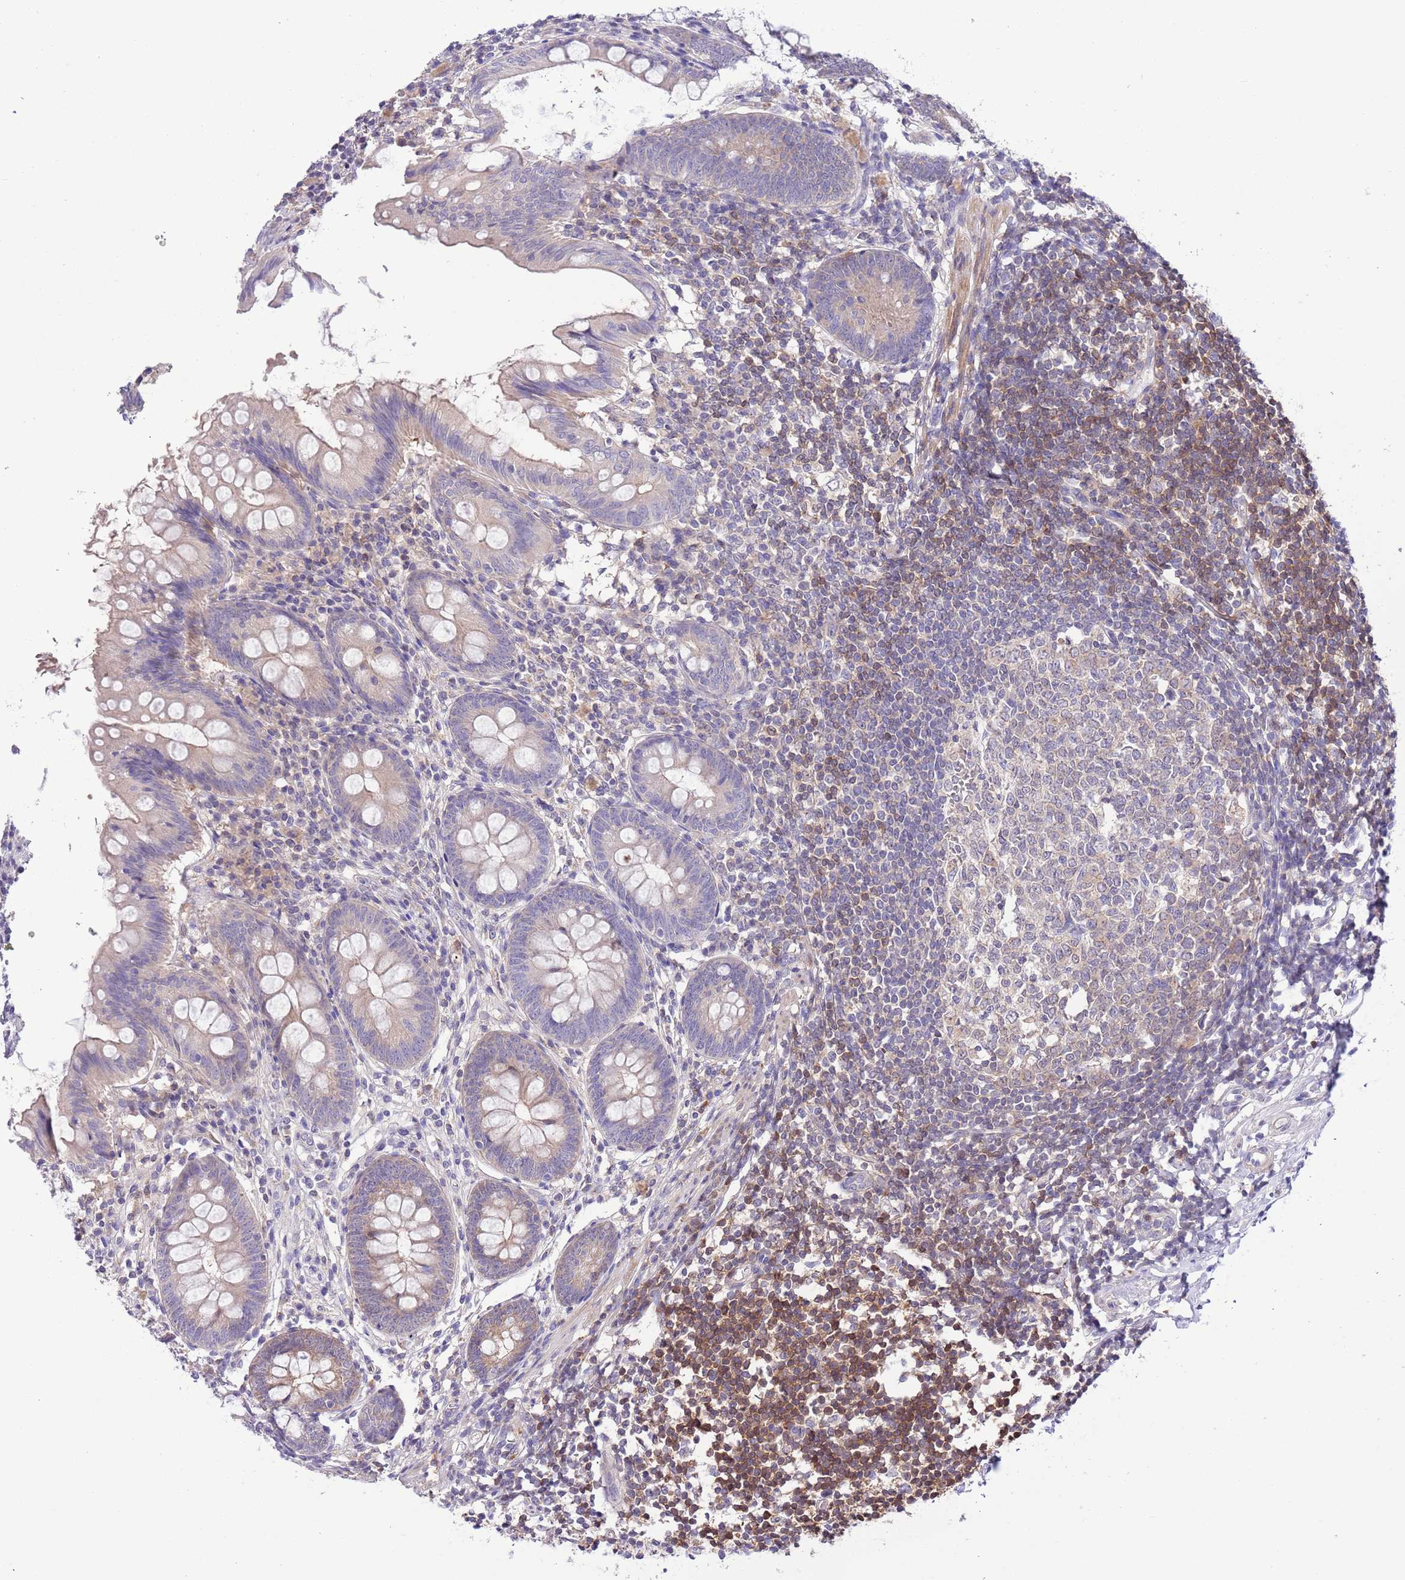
{"staining": {"intensity": "weak", "quantity": "<25%", "location": "cytoplasmic/membranous"}, "tissue": "appendix", "cell_type": "Glandular cells", "image_type": "normal", "snomed": [{"axis": "morphology", "description": "Normal tissue, NOS"}, {"axis": "topography", "description": "Appendix"}], "caption": "Immunohistochemical staining of normal human appendix exhibits no significant staining in glandular cells. The staining is performed using DAB brown chromogen with nuclei counter-stained in using hematoxylin.", "gene": "PRR32", "patient": {"sex": "female", "age": 51}}